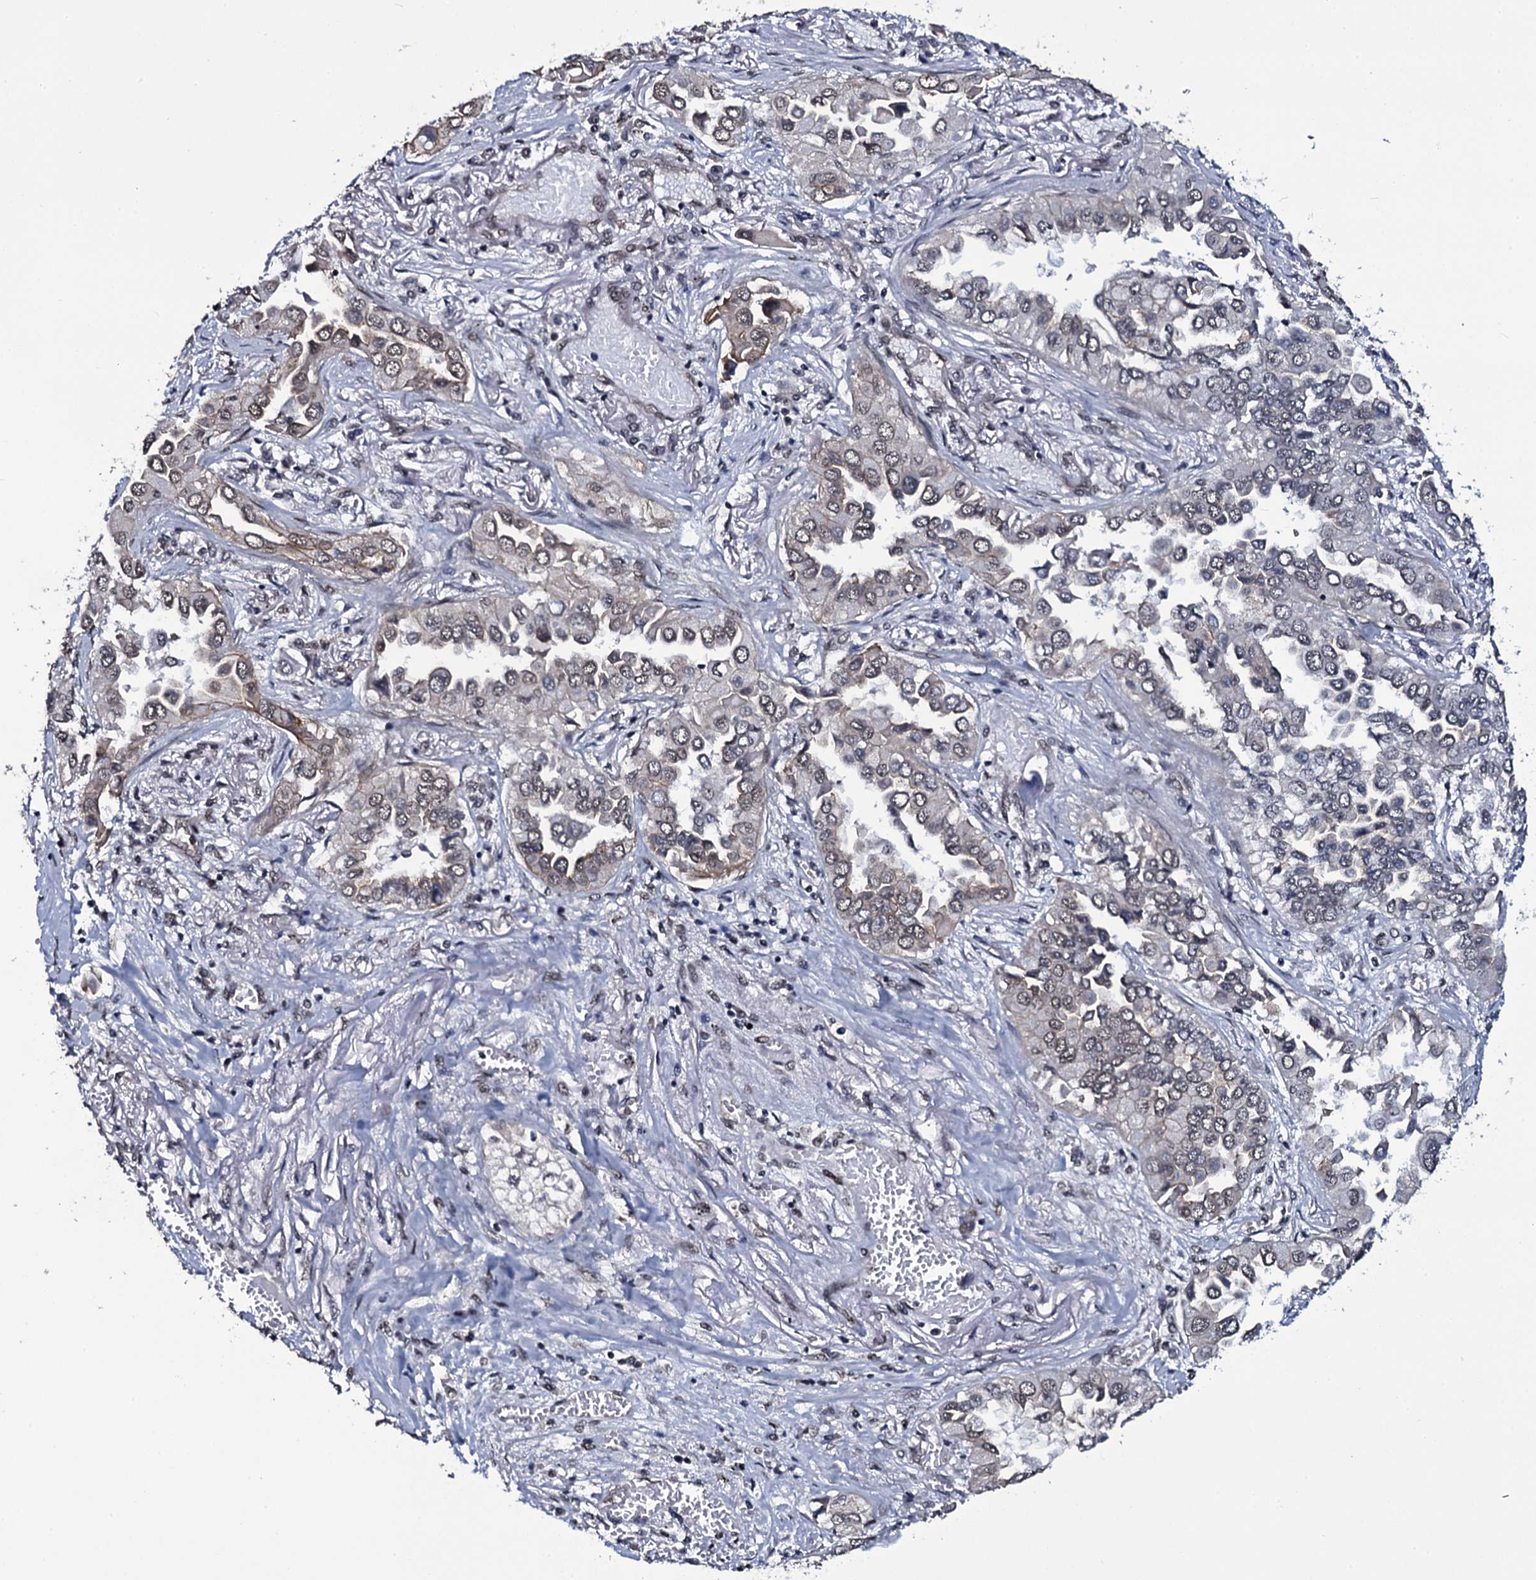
{"staining": {"intensity": "moderate", "quantity": "25%-75%", "location": "cytoplasmic/membranous,nuclear"}, "tissue": "lung cancer", "cell_type": "Tumor cells", "image_type": "cancer", "snomed": [{"axis": "morphology", "description": "Adenocarcinoma, NOS"}, {"axis": "topography", "description": "Lung"}], "caption": "Protein expression by immunohistochemistry (IHC) displays moderate cytoplasmic/membranous and nuclear positivity in approximately 25%-75% of tumor cells in lung cancer (adenocarcinoma).", "gene": "SH2D4B", "patient": {"sex": "female", "age": 76}}